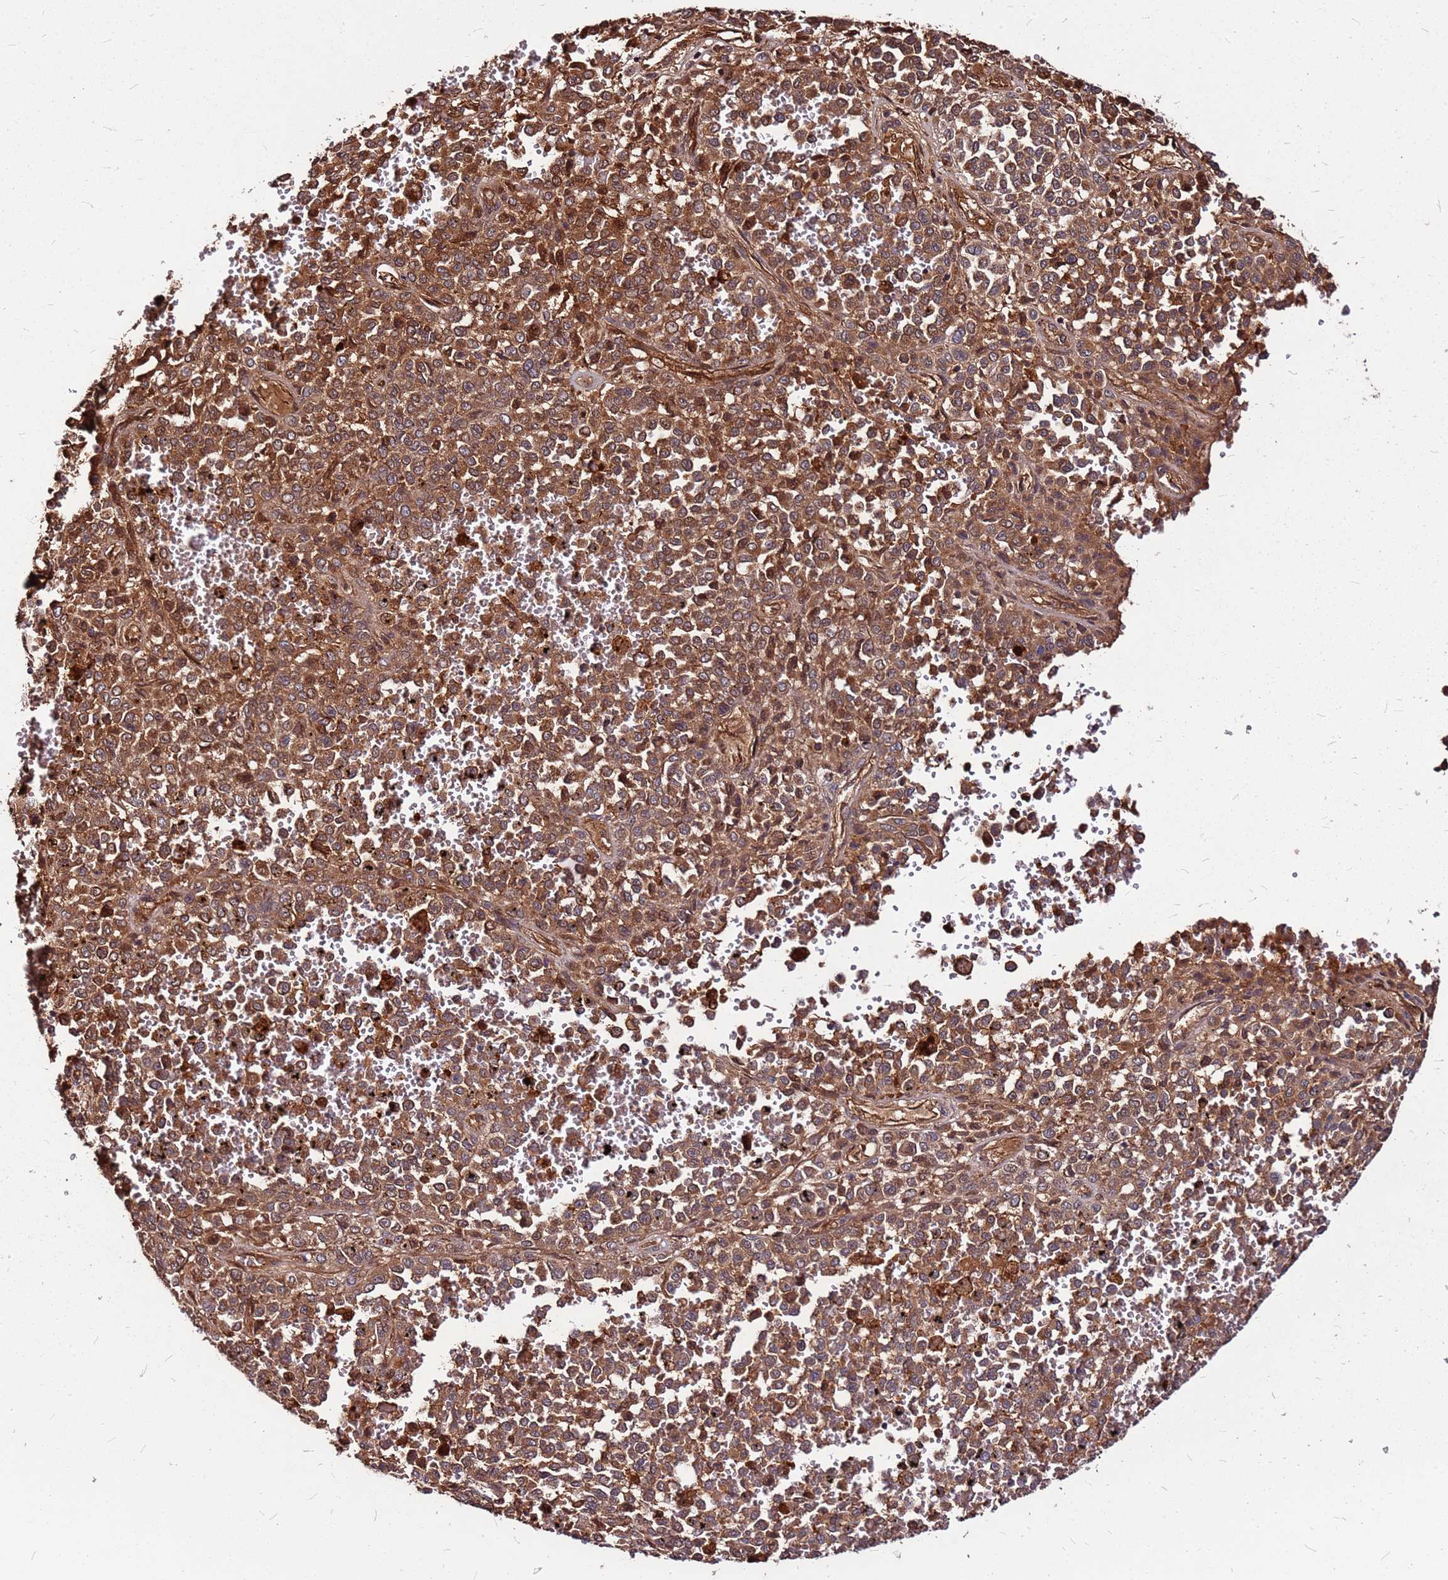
{"staining": {"intensity": "strong", "quantity": ">75%", "location": "cytoplasmic/membranous"}, "tissue": "melanoma", "cell_type": "Tumor cells", "image_type": "cancer", "snomed": [{"axis": "morphology", "description": "Malignant melanoma, Metastatic site"}, {"axis": "topography", "description": "Pancreas"}], "caption": "A micrograph showing strong cytoplasmic/membranous expression in about >75% of tumor cells in melanoma, as visualized by brown immunohistochemical staining.", "gene": "LYPLAL1", "patient": {"sex": "female", "age": 30}}